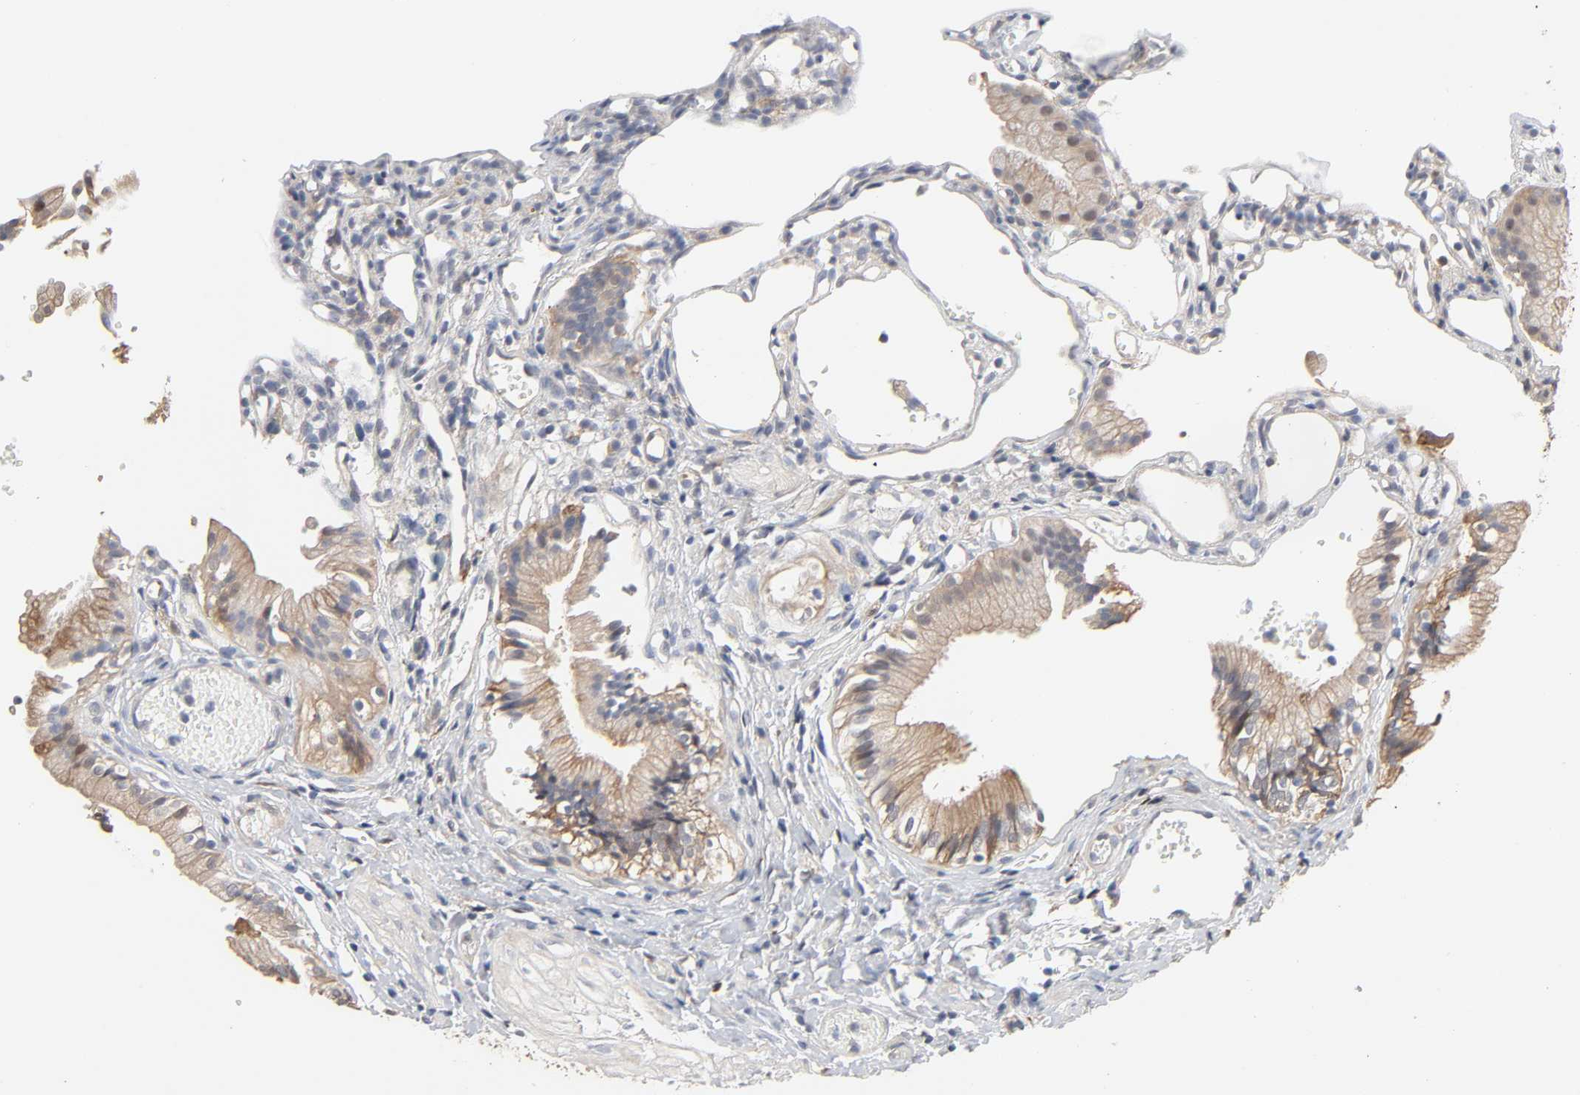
{"staining": {"intensity": "moderate", "quantity": ">75%", "location": "cytoplasmic/membranous"}, "tissue": "gallbladder", "cell_type": "Glandular cells", "image_type": "normal", "snomed": [{"axis": "morphology", "description": "Normal tissue, NOS"}, {"axis": "topography", "description": "Gallbladder"}], "caption": "Immunohistochemistry (IHC) (DAB (3,3'-diaminobenzidine)) staining of normal gallbladder demonstrates moderate cytoplasmic/membranous protein expression in approximately >75% of glandular cells.", "gene": "NDRG2", "patient": {"sex": "male", "age": 65}}